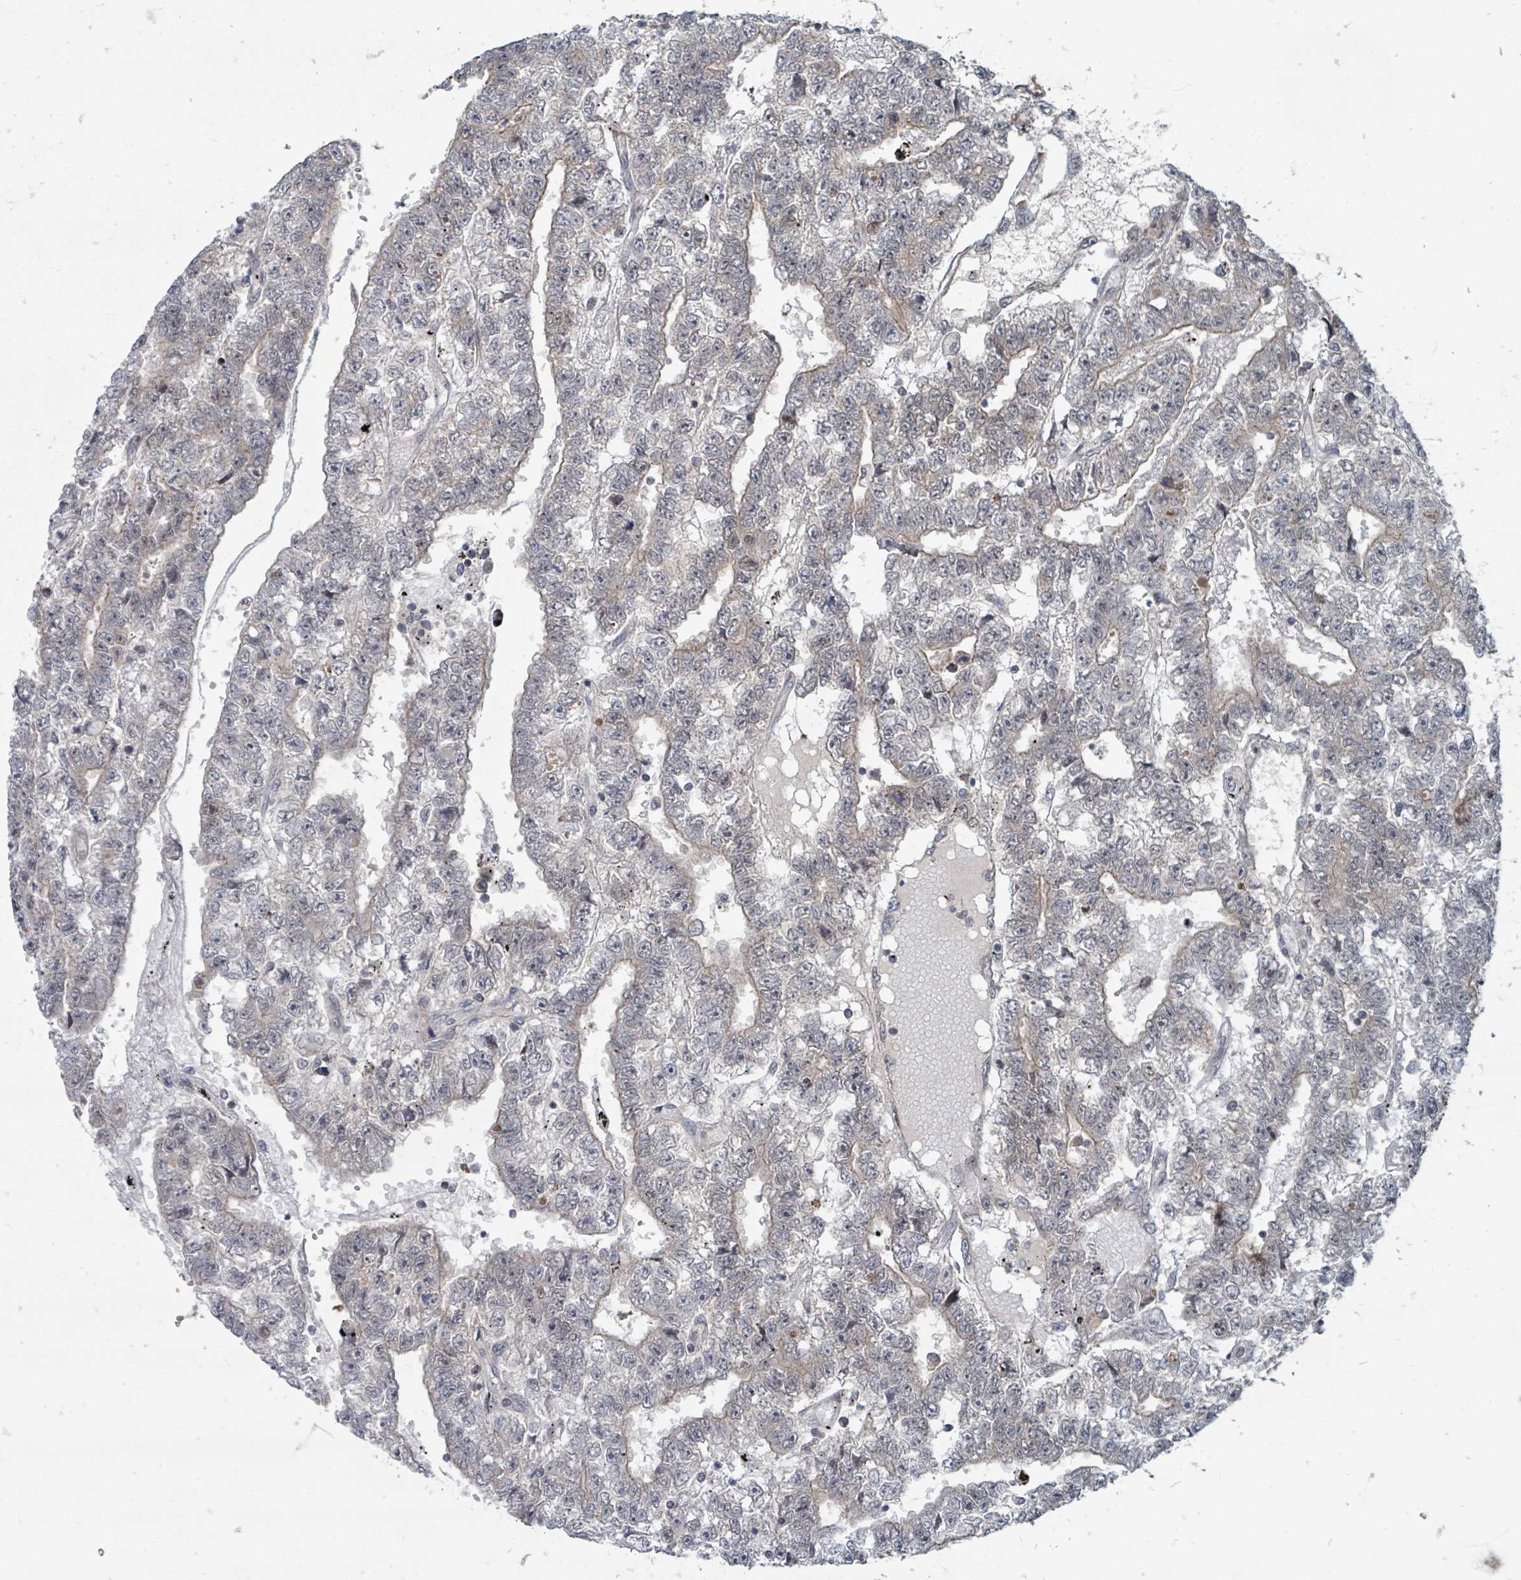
{"staining": {"intensity": "weak", "quantity": "<25%", "location": "cytoplasmic/membranous"}, "tissue": "testis cancer", "cell_type": "Tumor cells", "image_type": "cancer", "snomed": [{"axis": "morphology", "description": "Carcinoma, Embryonal, NOS"}, {"axis": "topography", "description": "Testis"}], "caption": "Tumor cells are negative for brown protein staining in testis embryonal carcinoma.", "gene": "MAGOHB", "patient": {"sex": "male", "age": 25}}